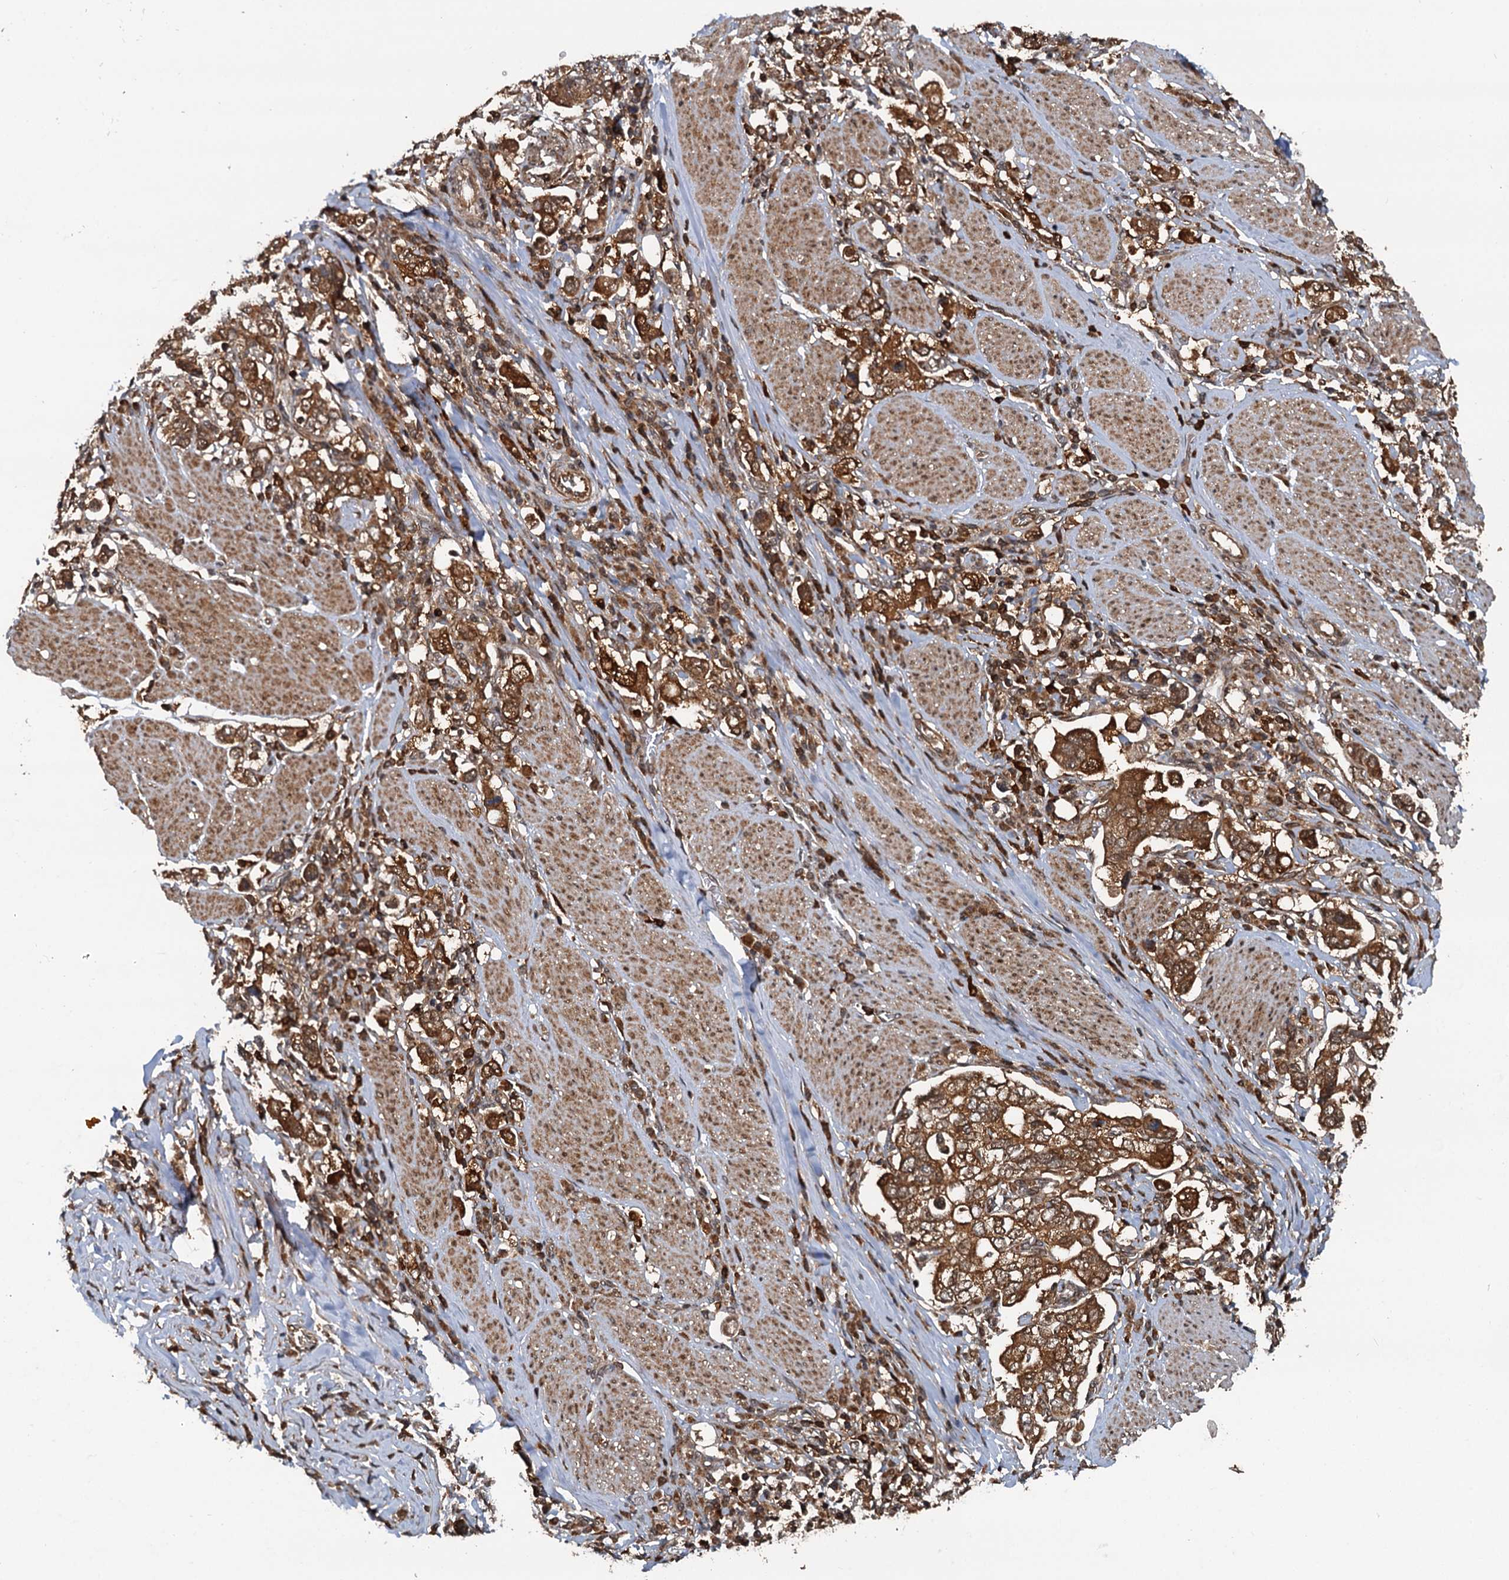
{"staining": {"intensity": "strong", "quantity": ">75%", "location": "cytoplasmic/membranous"}, "tissue": "stomach cancer", "cell_type": "Tumor cells", "image_type": "cancer", "snomed": [{"axis": "morphology", "description": "Adenocarcinoma, NOS"}, {"axis": "topography", "description": "Stomach, upper"}], "caption": "Protein expression analysis of human adenocarcinoma (stomach) reveals strong cytoplasmic/membranous positivity in approximately >75% of tumor cells.", "gene": "STUB1", "patient": {"sex": "male", "age": 62}}